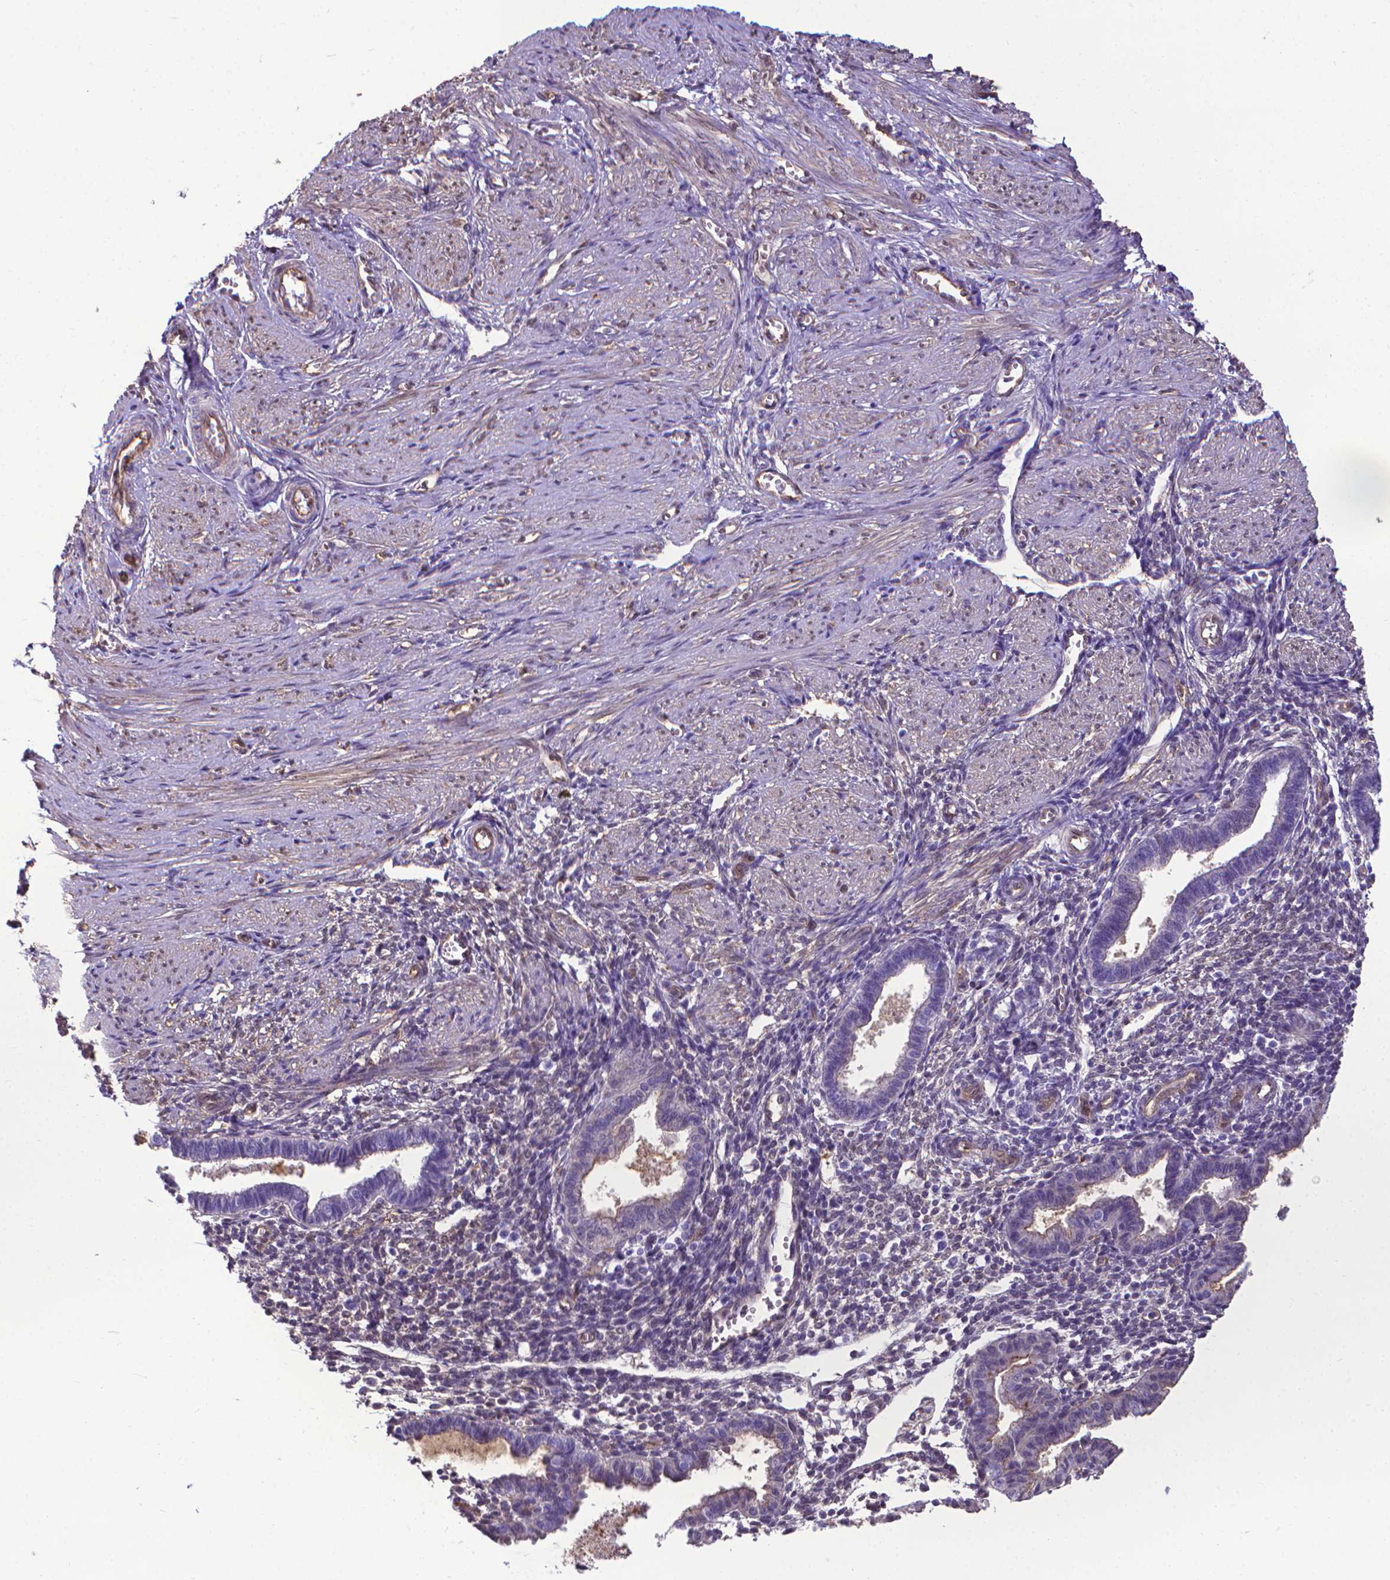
{"staining": {"intensity": "weak", "quantity": "<25%", "location": "nuclear"}, "tissue": "endometrium", "cell_type": "Cells in endometrial stroma", "image_type": "normal", "snomed": [{"axis": "morphology", "description": "Normal tissue, NOS"}, {"axis": "topography", "description": "Endometrium"}], "caption": "High power microscopy micrograph of an immunohistochemistry (IHC) image of benign endometrium, revealing no significant positivity in cells in endometrial stroma. The staining was performed using DAB (3,3'-diaminobenzidine) to visualize the protein expression in brown, while the nuclei were stained in blue with hematoxylin (Magnification: 20x).", "gene": "CLIC4", "patient": {"sex": "female", "age": 37}}